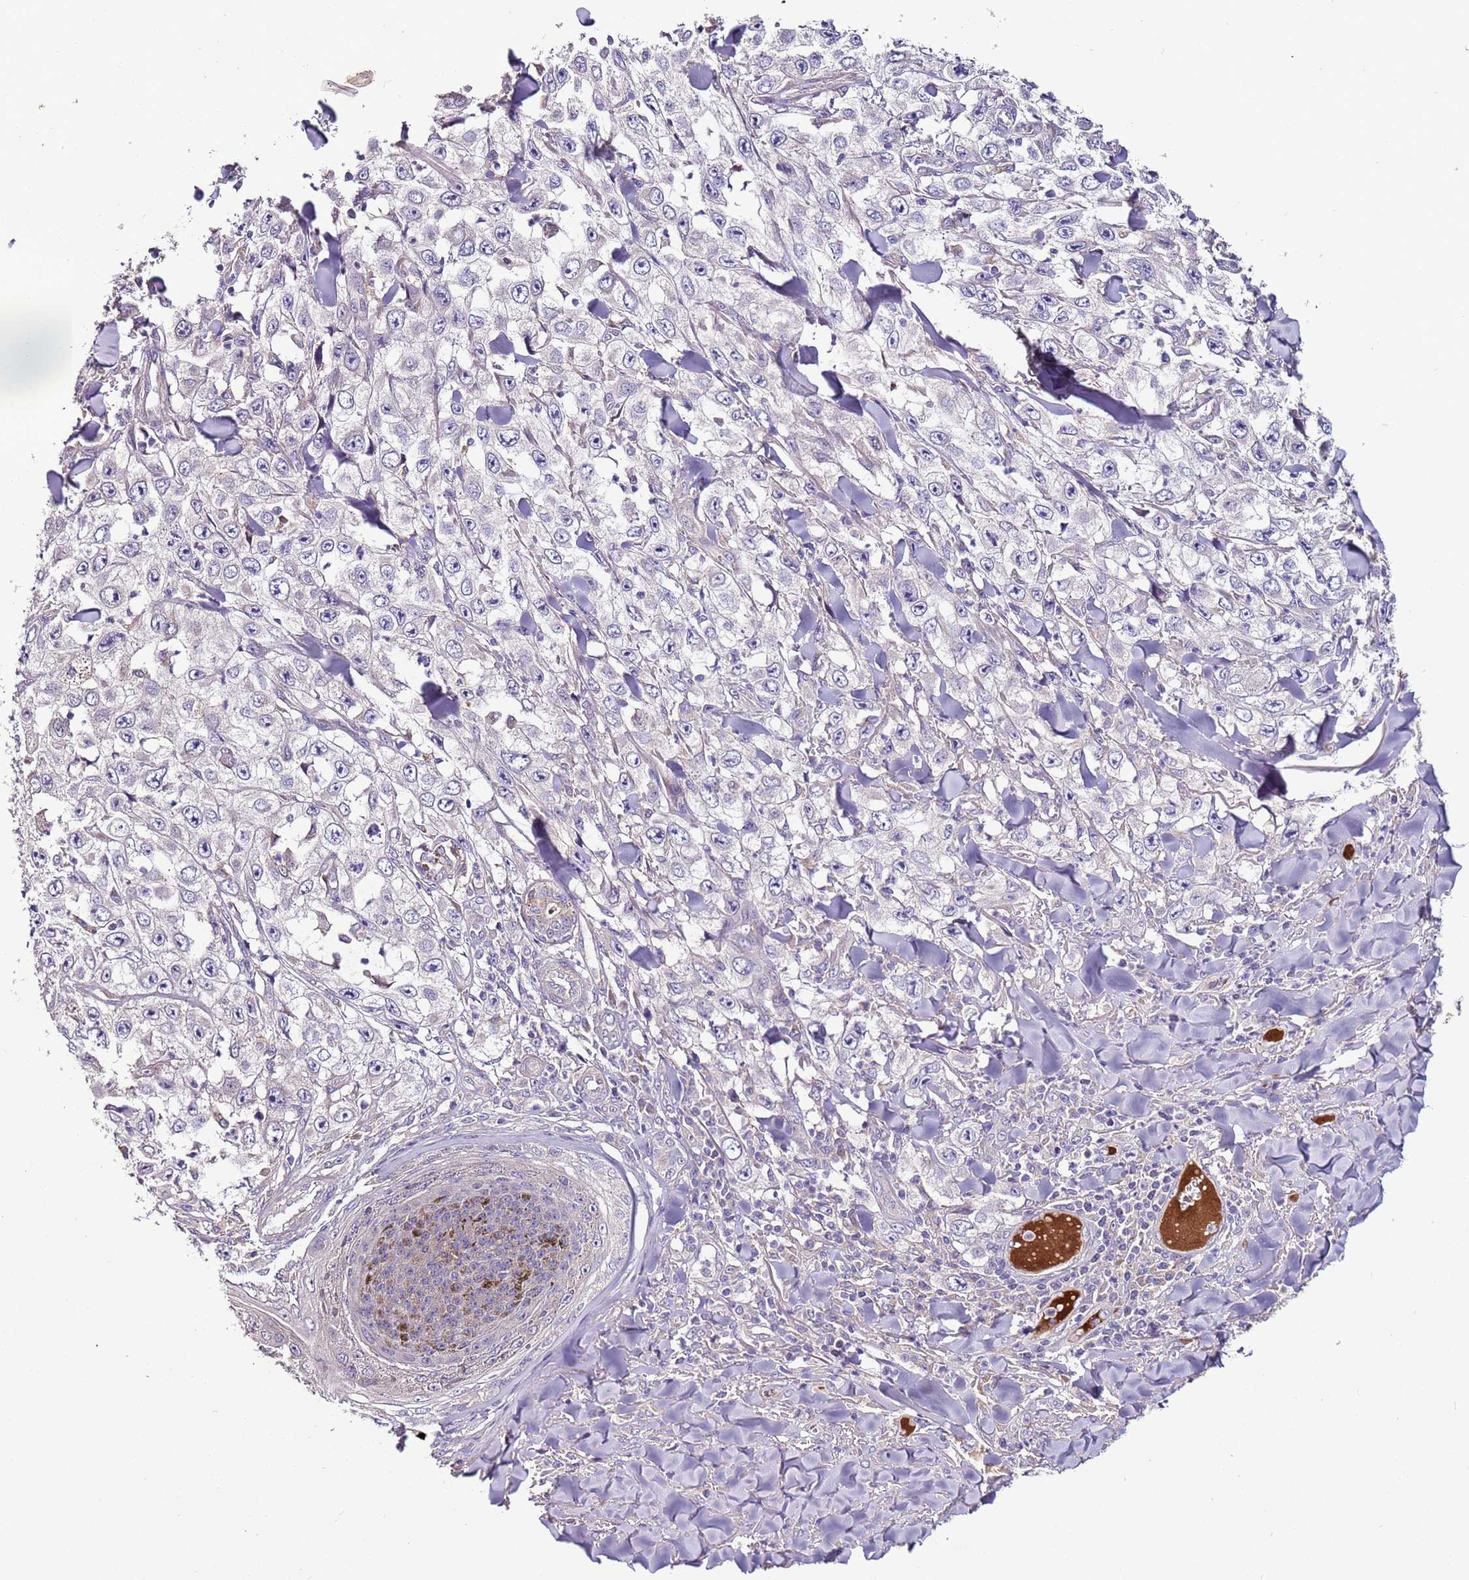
{"staining": {"intensity": "negative", "quantity": "none", "location": "none"}, "tissue": "skin cancer", "cell_type": "Tumor cells", "image_type": "cancer", "snomed": [{"axis": "morphology", "description": "Squamous cell carcinoma, NOS"}, {"axis": "topography", "description": "Skin"}], "caption": "DAB (3,3'-diaminobenzidine) immunohistochemical staining of skin cancer (squamous cell carcinoma) shows no significant staining in tumor cells. (DAB (3,3'-diaminobenzidine) immunohistochemistry with hematoxylin counter stain).", "gene": "FAM20A", "patient": {"sex": "male", "age": 82}}